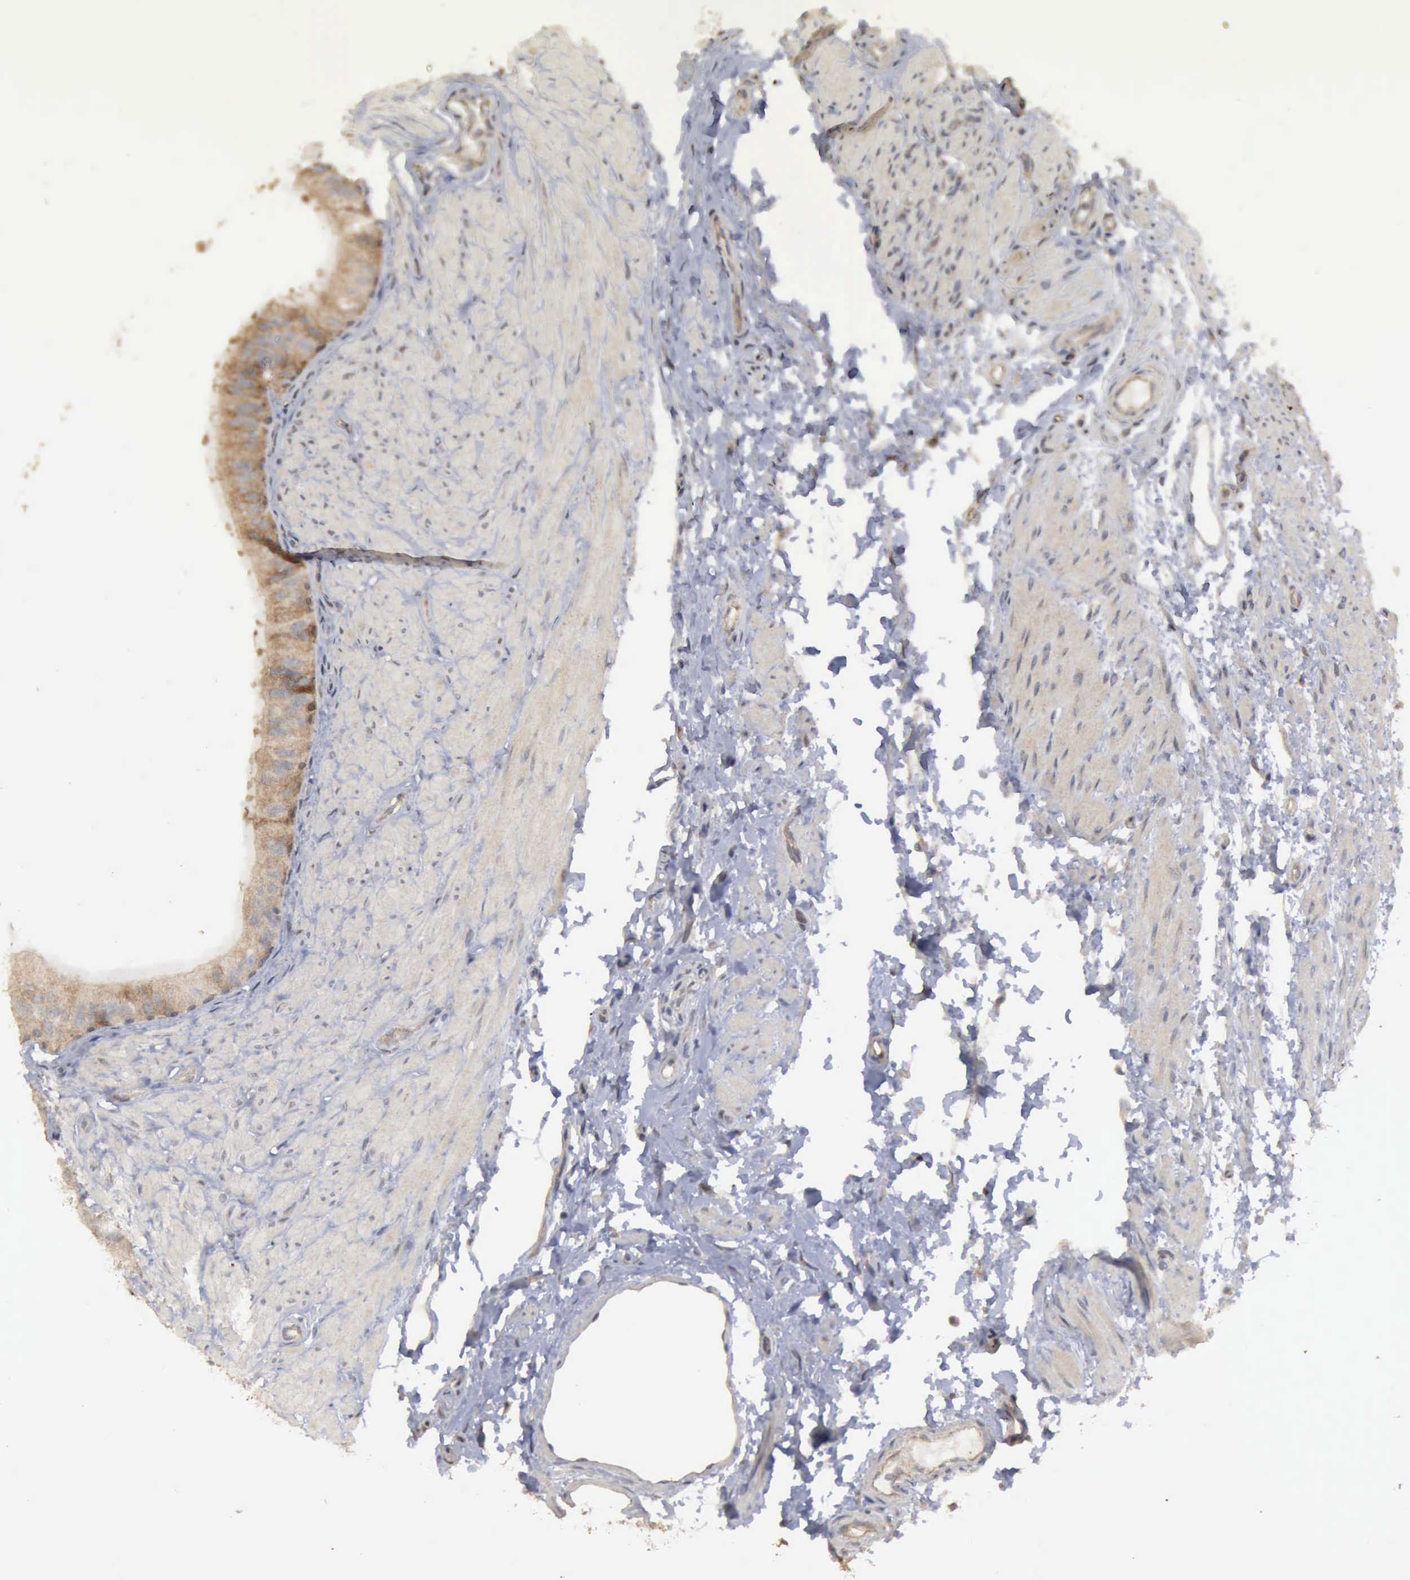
{"staining": {"intensity": "moderate", "quantity": "25%-75%", "location": "cytoplasmic/membranous"}, "tissue": "epididymis", "cell_type": "Glandular cells", "image_type": "normal", "snomed": [{"axis": "morphology", "description": "Normal tissue, NOS"}, {"axis": "topography", "description": "Epididymis"}], "caption": "This is a photomicrograph of immunohistochemistry staining of unremarkable epididymis, which shows moderate staining in the cytoplasmic/membranous of glandular cells.", "gene": "CRKL", "patient": {"sex": "male", "age": 68}}